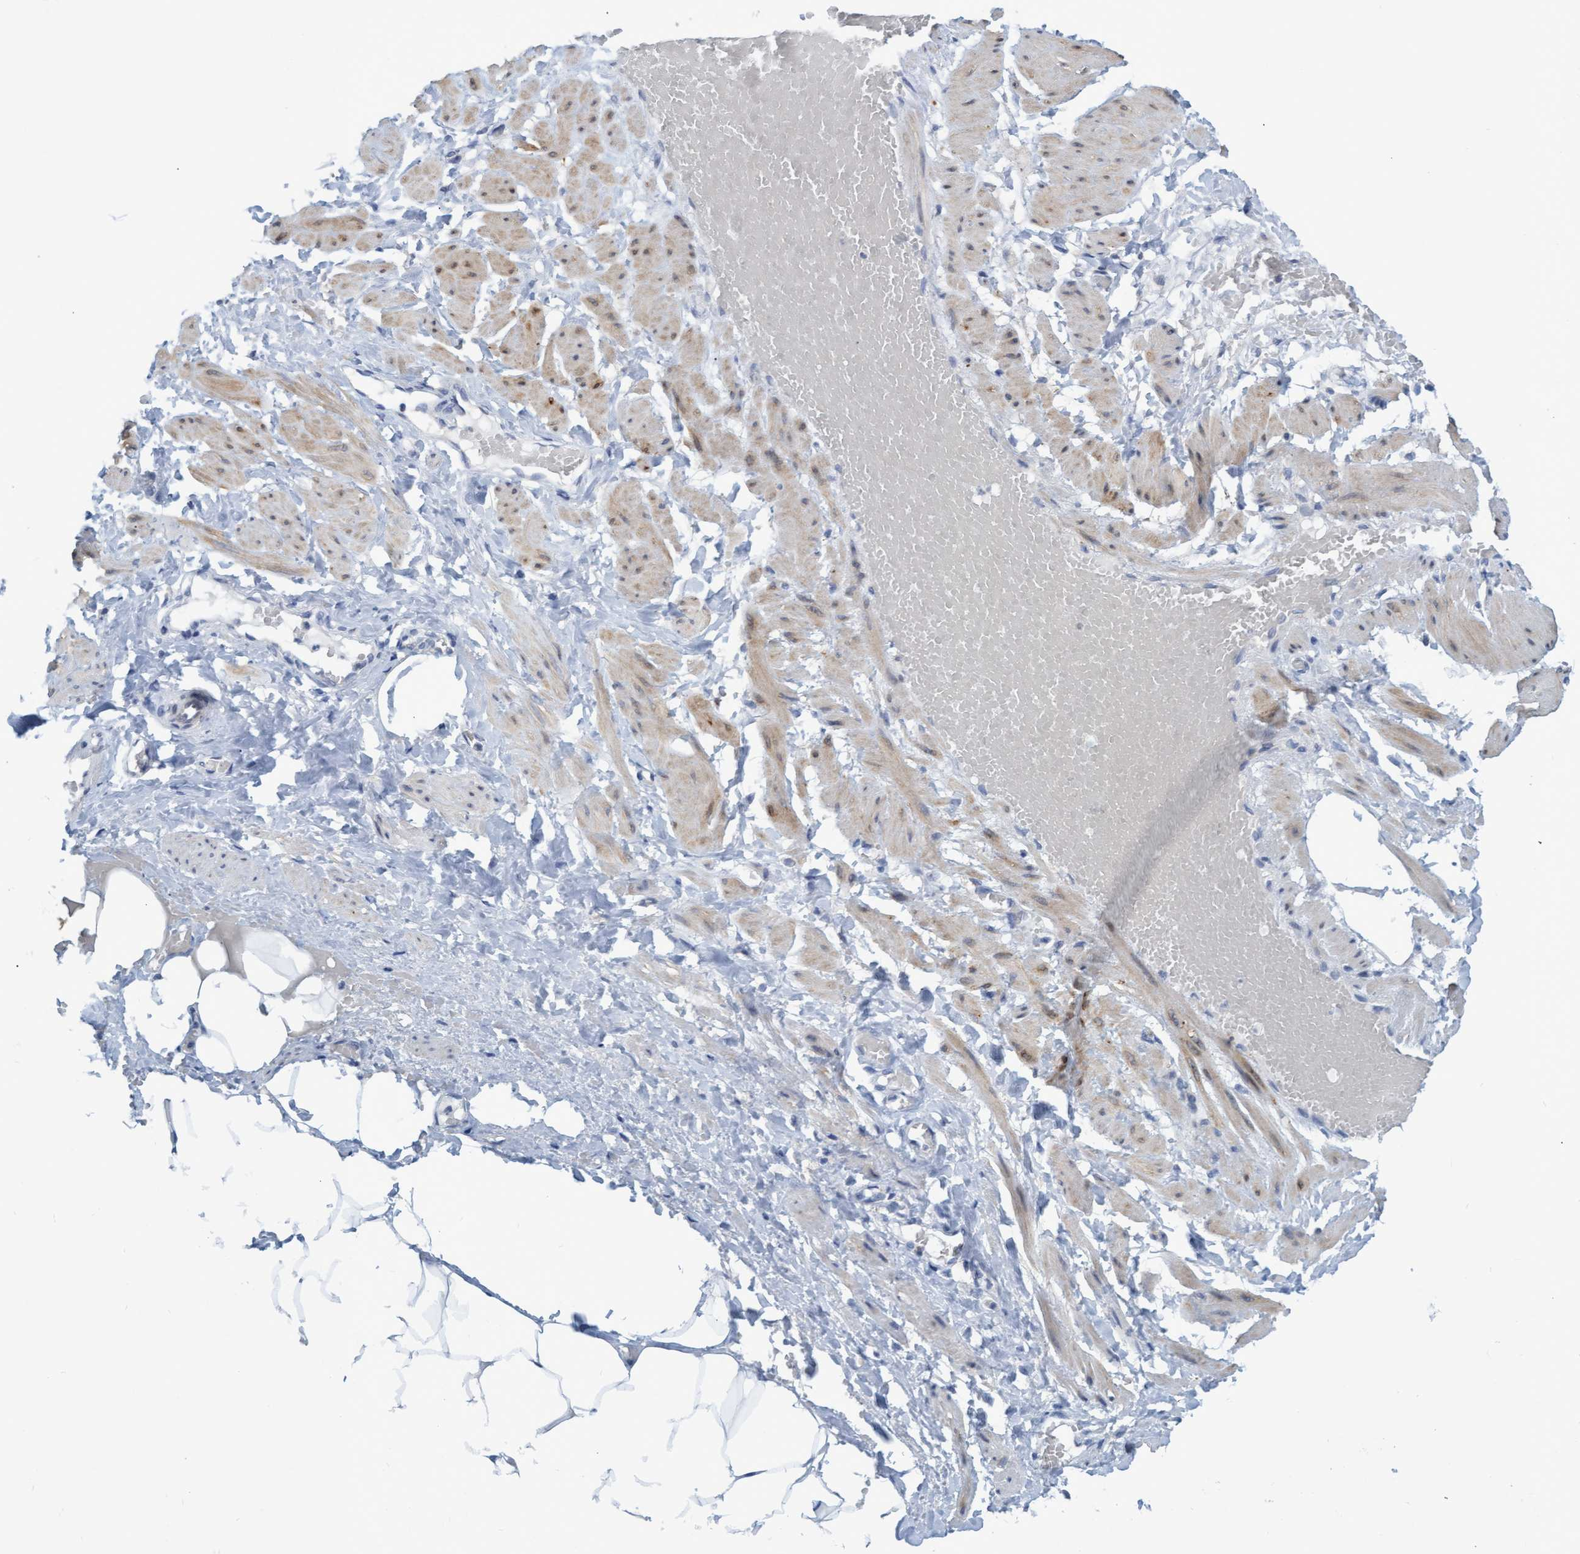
{"staining": {"intensity": "negative", "quantity": "none", "location": "none"}, "tissue": "adipose tissue", "cell_type": "Adipocytes", "image_type": "normal", "snomed": [{"axis": "morphology", "description": "Normal tissue, NOS"}, {"axis": "topography", "description": "Soft tissue"}, {"axis": "topography", "description": "Vascular tissue"}], "caption": "Immunohistochemical staining of benign adipose tissue shows no significant staining in adipocytes.", "gene": "SSTR3", "patient": {"sex": "female", "age": 35}}